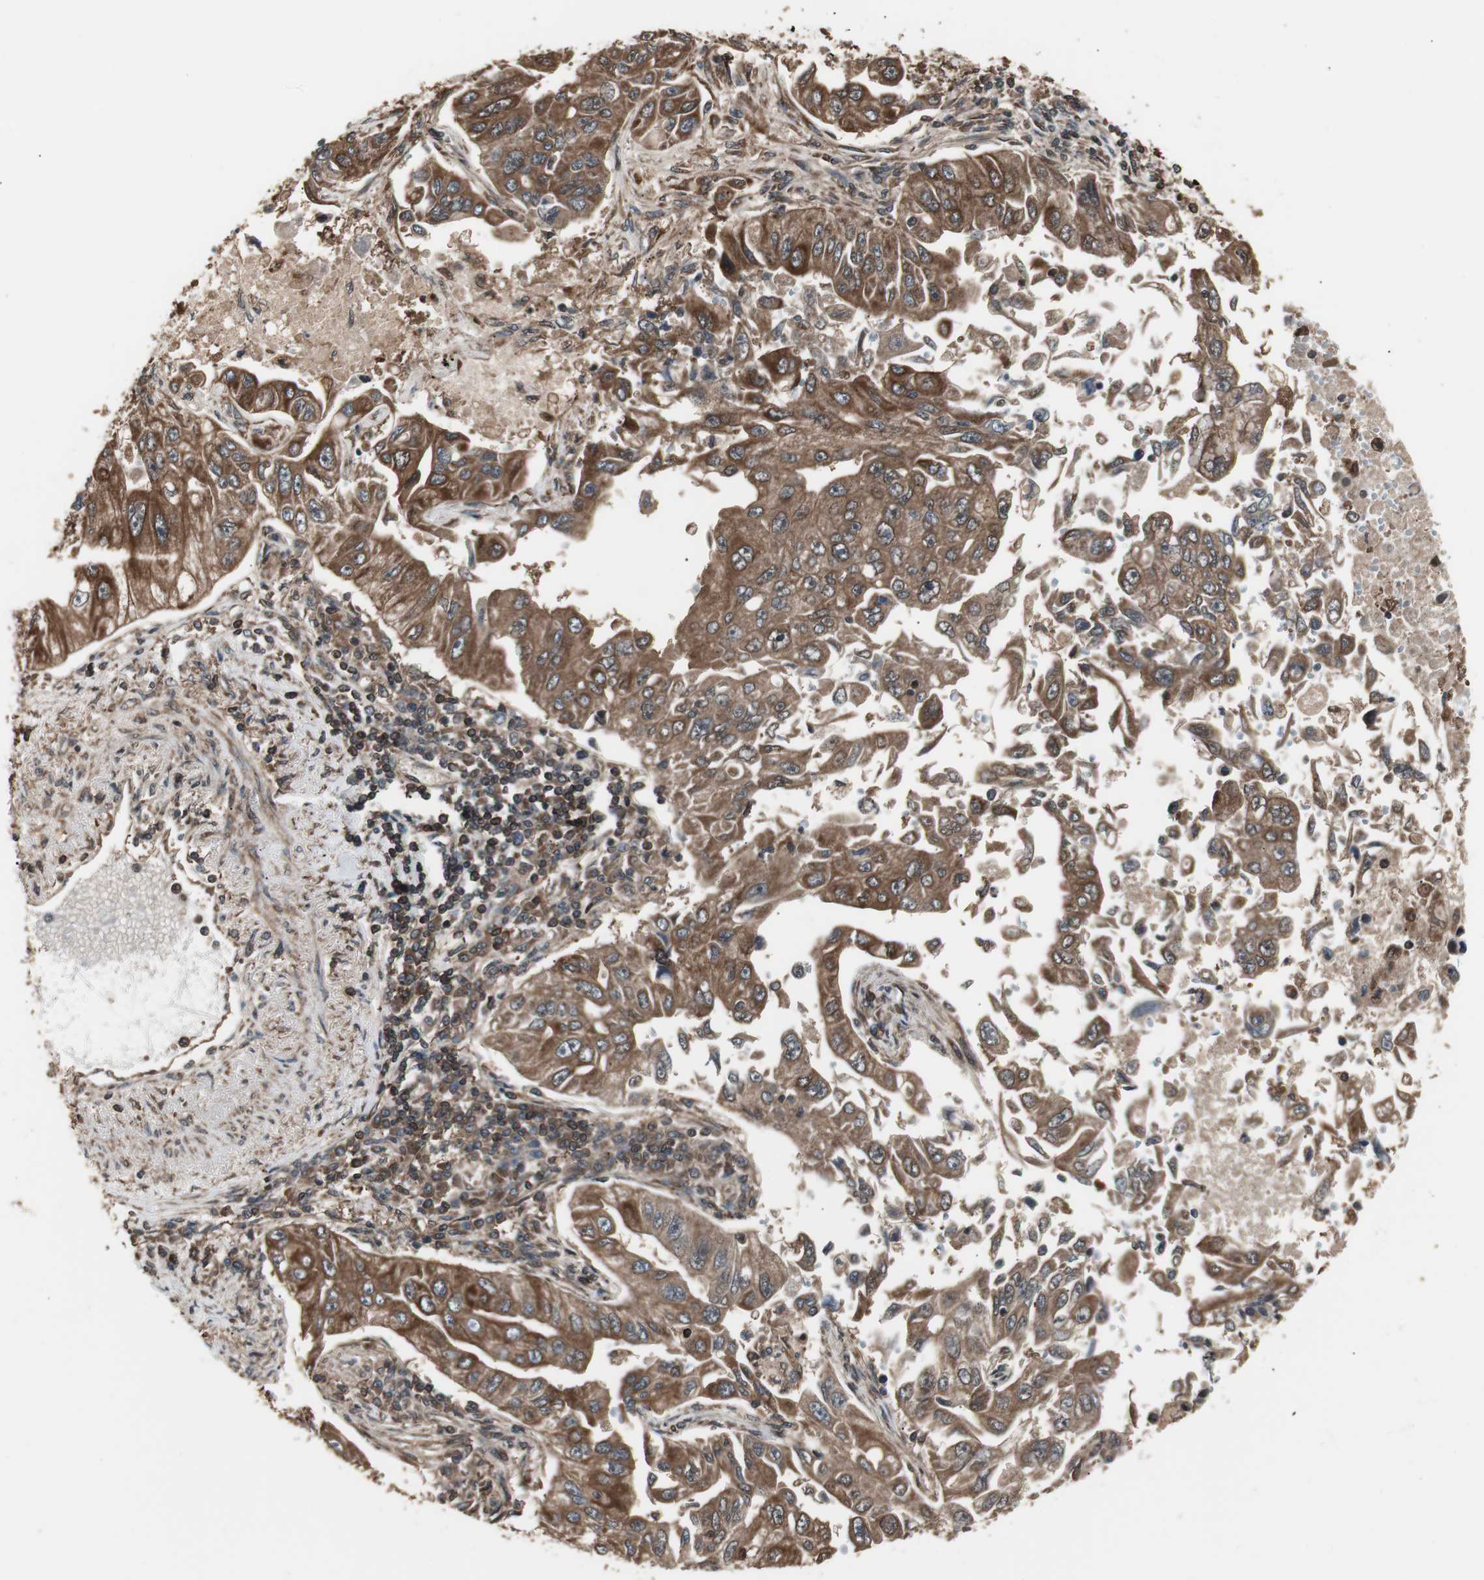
{"staining": {"intensity": "strong", "quantity": ">75%", "location": "cytoplasmic/membranous"}, "tissue": "lung cancer", "cell_type": "Tumor cells", "image_type": "cancer", "snomed": [{"axis": "morphology", "description": "Adenocarcinoma, NOS"}, {"axis": "topography", "description": "Lung"}], "caption": "Lung adenocarcinoma was stained to show a protein in brown. There is high levels of strong cytoplasmic/membranous staining in about >75% of tumor cells. (brown staining indicates protein expression, while blue staining denotes nuclei).", "gene": "CAPNS1", "patient": {"sex": "male", "age": 84}}